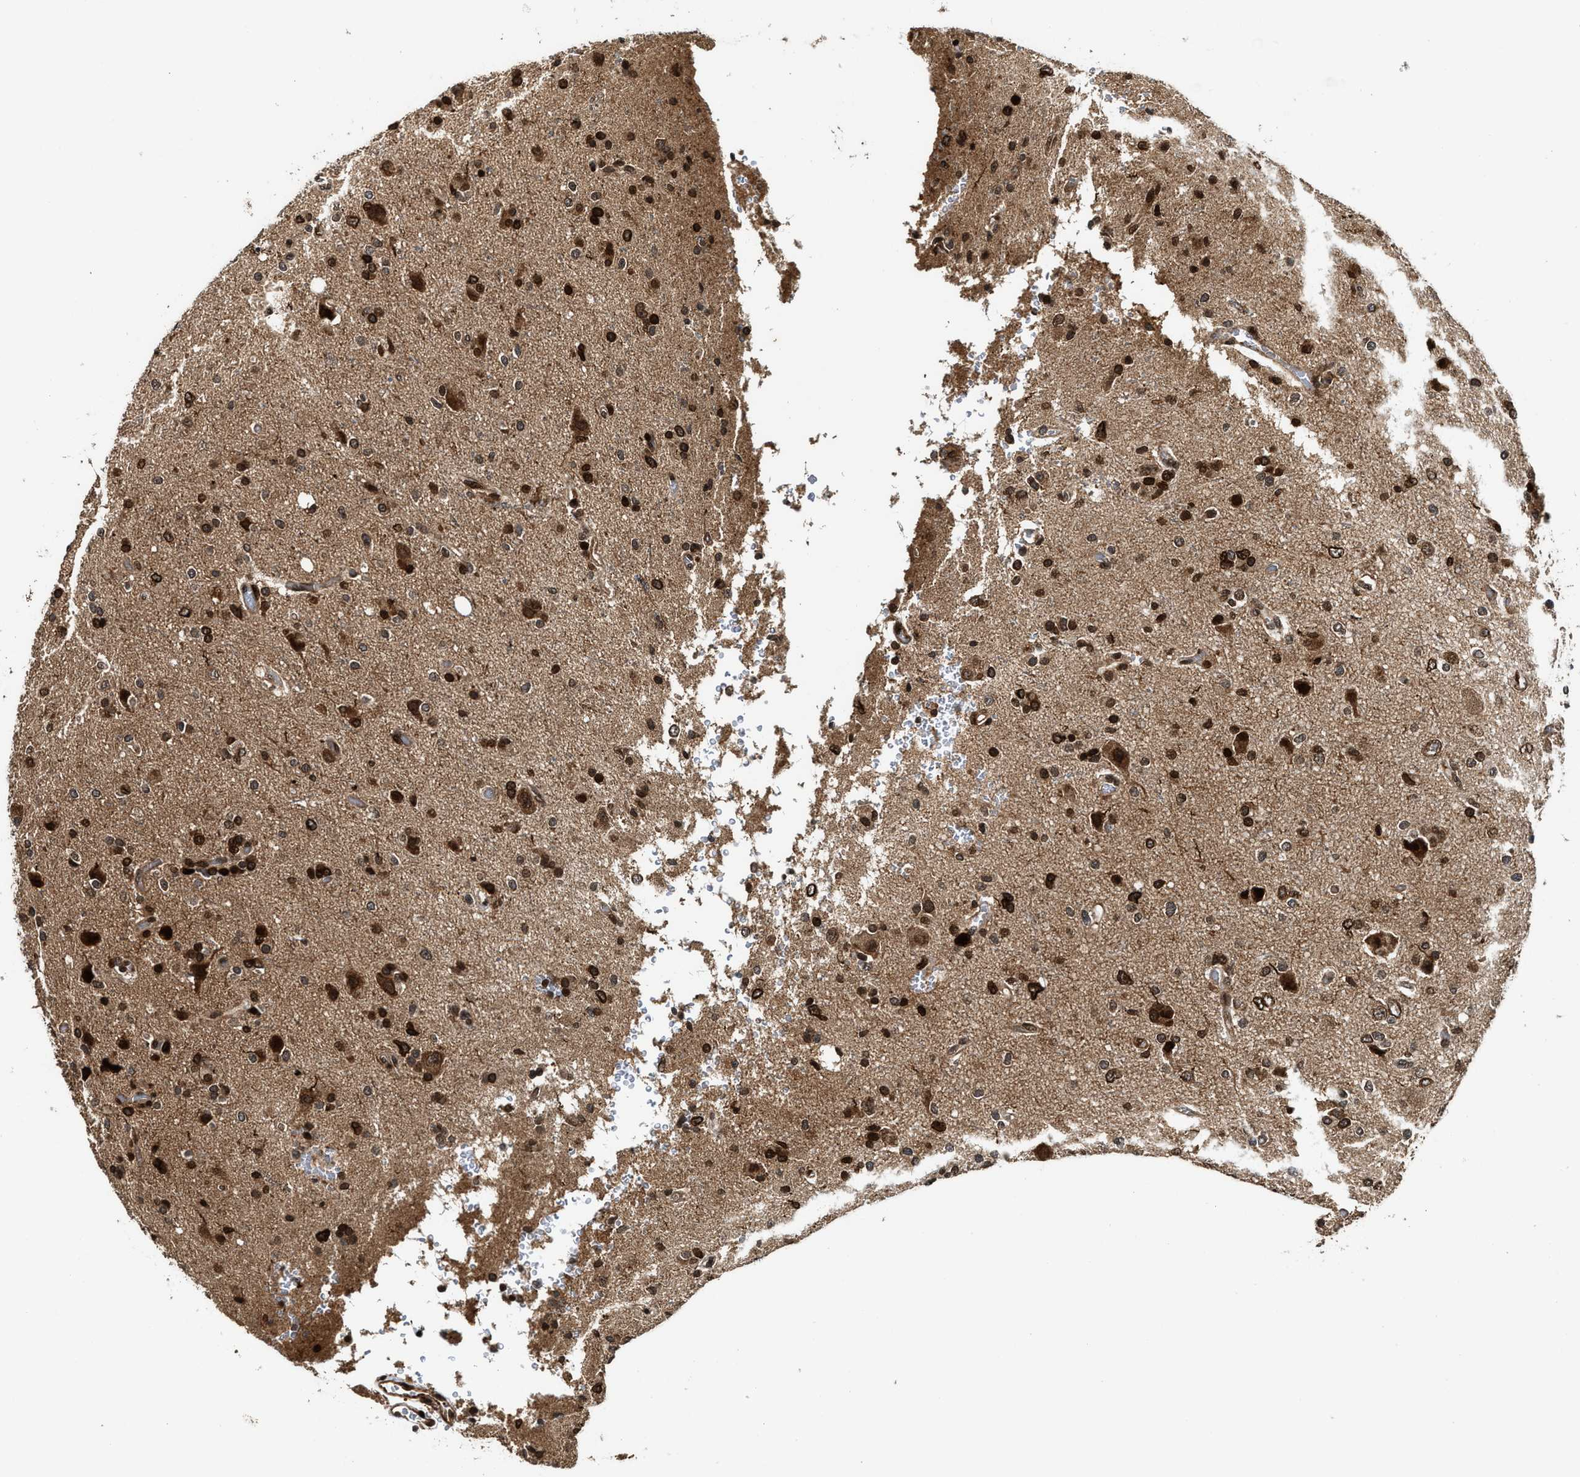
{"staining": {"intensity": "strong", "quantity": ">75%", "location": "cytoplasmic/membranous,nuclear"}, "tissue": "glioma", "cell_type": "Tumor cells", "image_type": "cancer", "snomed": [{"axis": "morphology", "description": "Glioma, malignant, High grade"}, {"axis": "topography", "description": "Brain"}], "caption": "Human high-grade glioma (malignant) stained with a protein marker displays strong staining in tumor cells.", "gene": "MDM2", "patient": {"sex": "male", "age": 47}}